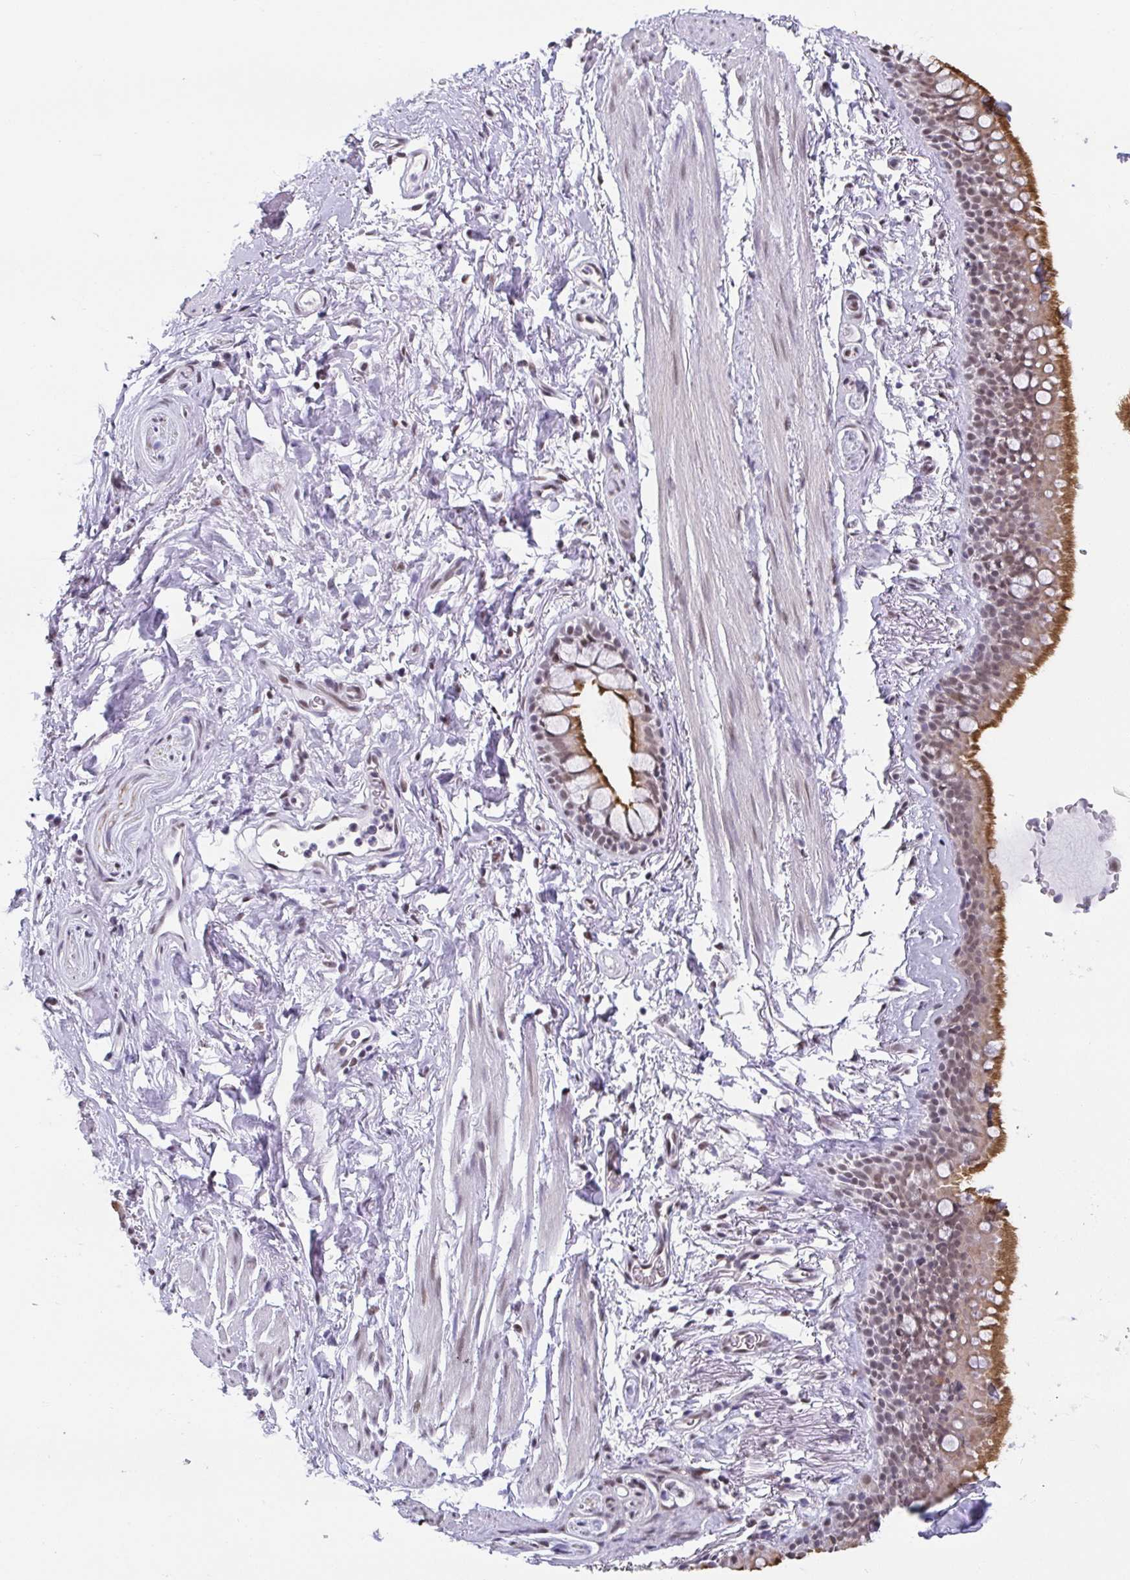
{"staining": {"intensity": "negative", "quantity": "none", "location": "none"}, "tissue": "adipose tissue", "cell_type": "Adipocytes", "image_type": "normal", "snomed": [{"axis": "morphology", "description": "Normal tissue, NOS"}, {"axis": "topography", "description": "Lymph node"}, {"axis": "topography", "description": "Cartilage tissue"}, {"axis": "topography", "description": "Bronchus"}], "caption": "Immunohistochemistry image of unremarkable adipose tissue stained for a protein (brown), which reveals no positivity in adipocytes. (DAB immunohistochemistry, high magnification).", "gene": "SLC7A10", "patient": {"sex": "female", "age": 70}}